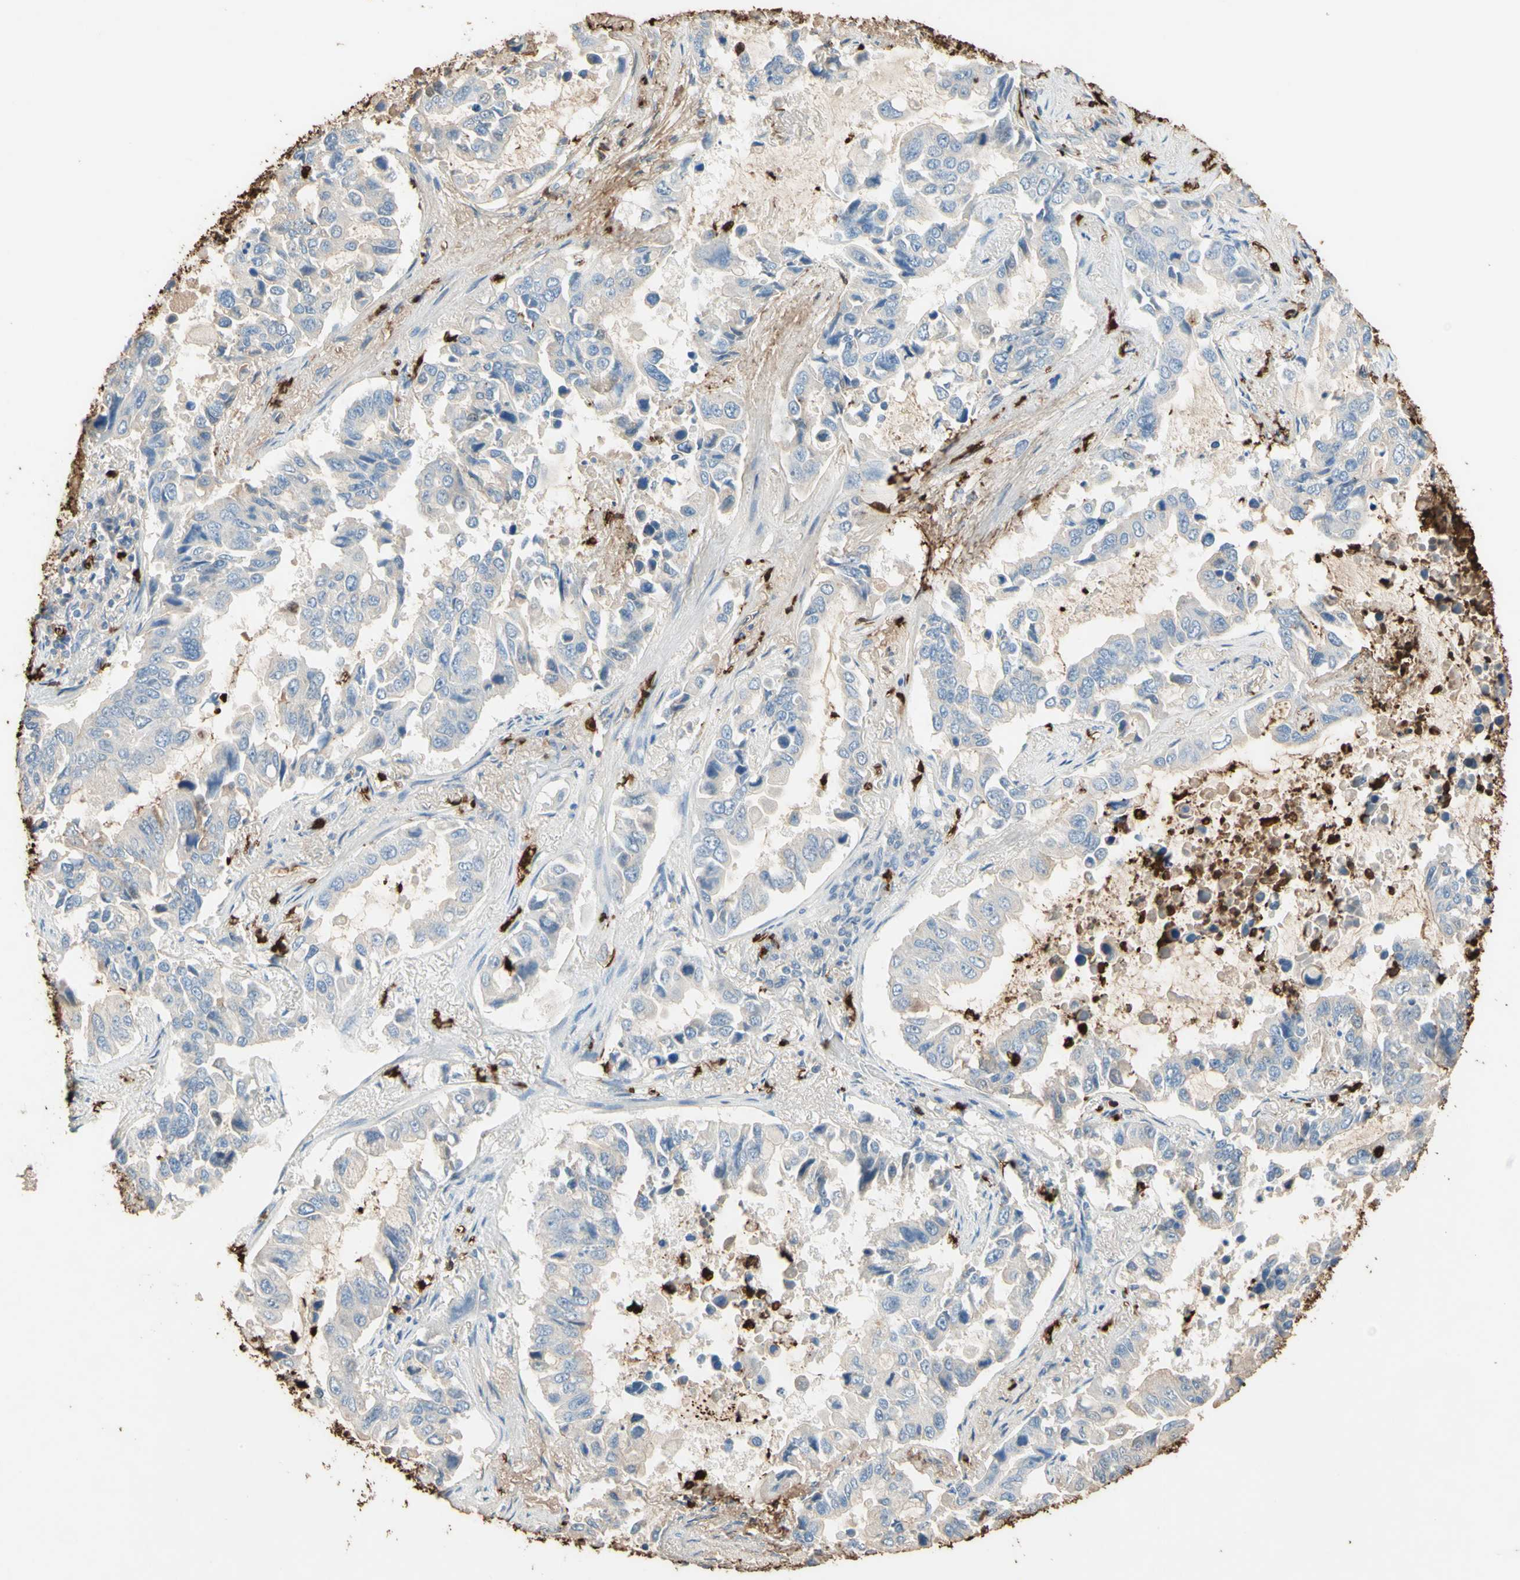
{"staining": {"intensity": "negative", "quantity": "none", "location": "none"}, "tissue": "lung cancer", "cell_type": "Tumor cells", "image_type": "cancer", "snomed": [{"axis": "morphology", "description": "Adenocarcinoma, NOS"}, {"axis": "topography", "description": "Lung"}], "caption": "DAB immunohistochemical staining of adenocarcinoma (lung) exhibits no significant staining in tumor cells.", "gene": "NFKBIZ", "patient": {"sex": "male", "age": 64}}